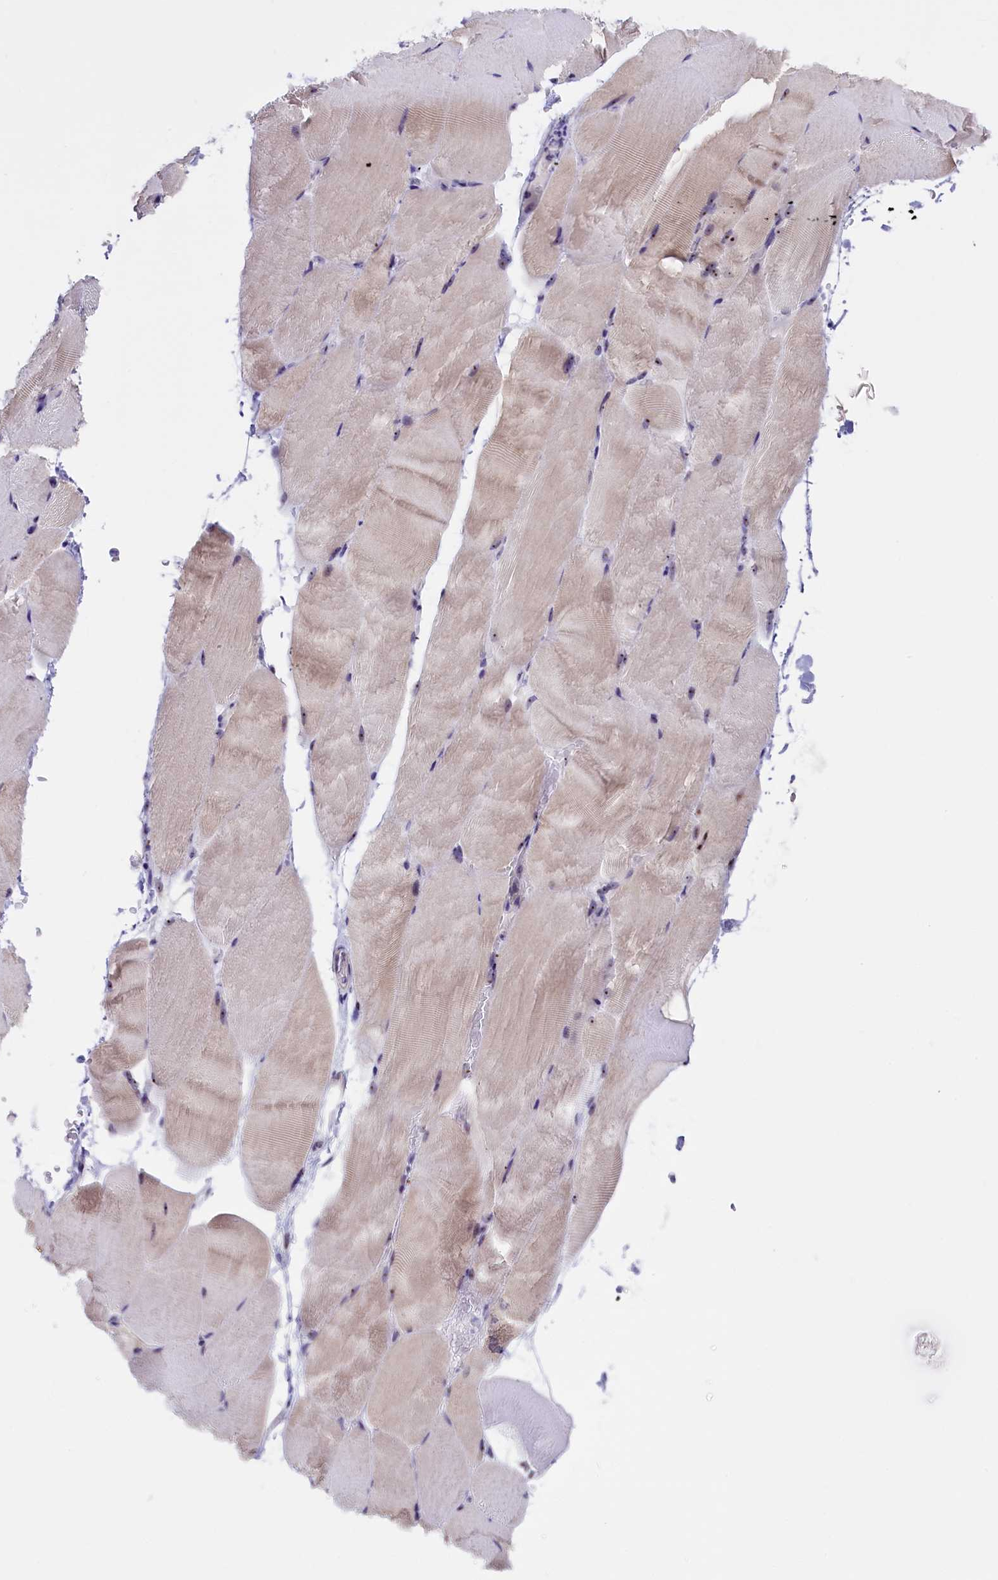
{"staining": {"intensity": "weak", "quantity": "25%-75%", "location": "cytoplasmic/membranous,nuclear"}, "tissue": "skeletal muscle", "cell_type": "Myocytes", "image_type": "normal", "snomed": [{"axis": "morphology", "description": "Normal tissue, NOS"}, {"axis": "topography", "description": "Skeletal muscle"}, {"axis": "topography", "description": "Parathyroid gland"}], "caption": "Approximately 25%-75% of myocytes in unremarkable skeletal muscle exhibit weak cytoplasmic/membranous,nuclear protein positivity as visualized by brown immunohistochemical staining.", "gene": "TBL3", "patient": {"sex": "female", "age": 37}}